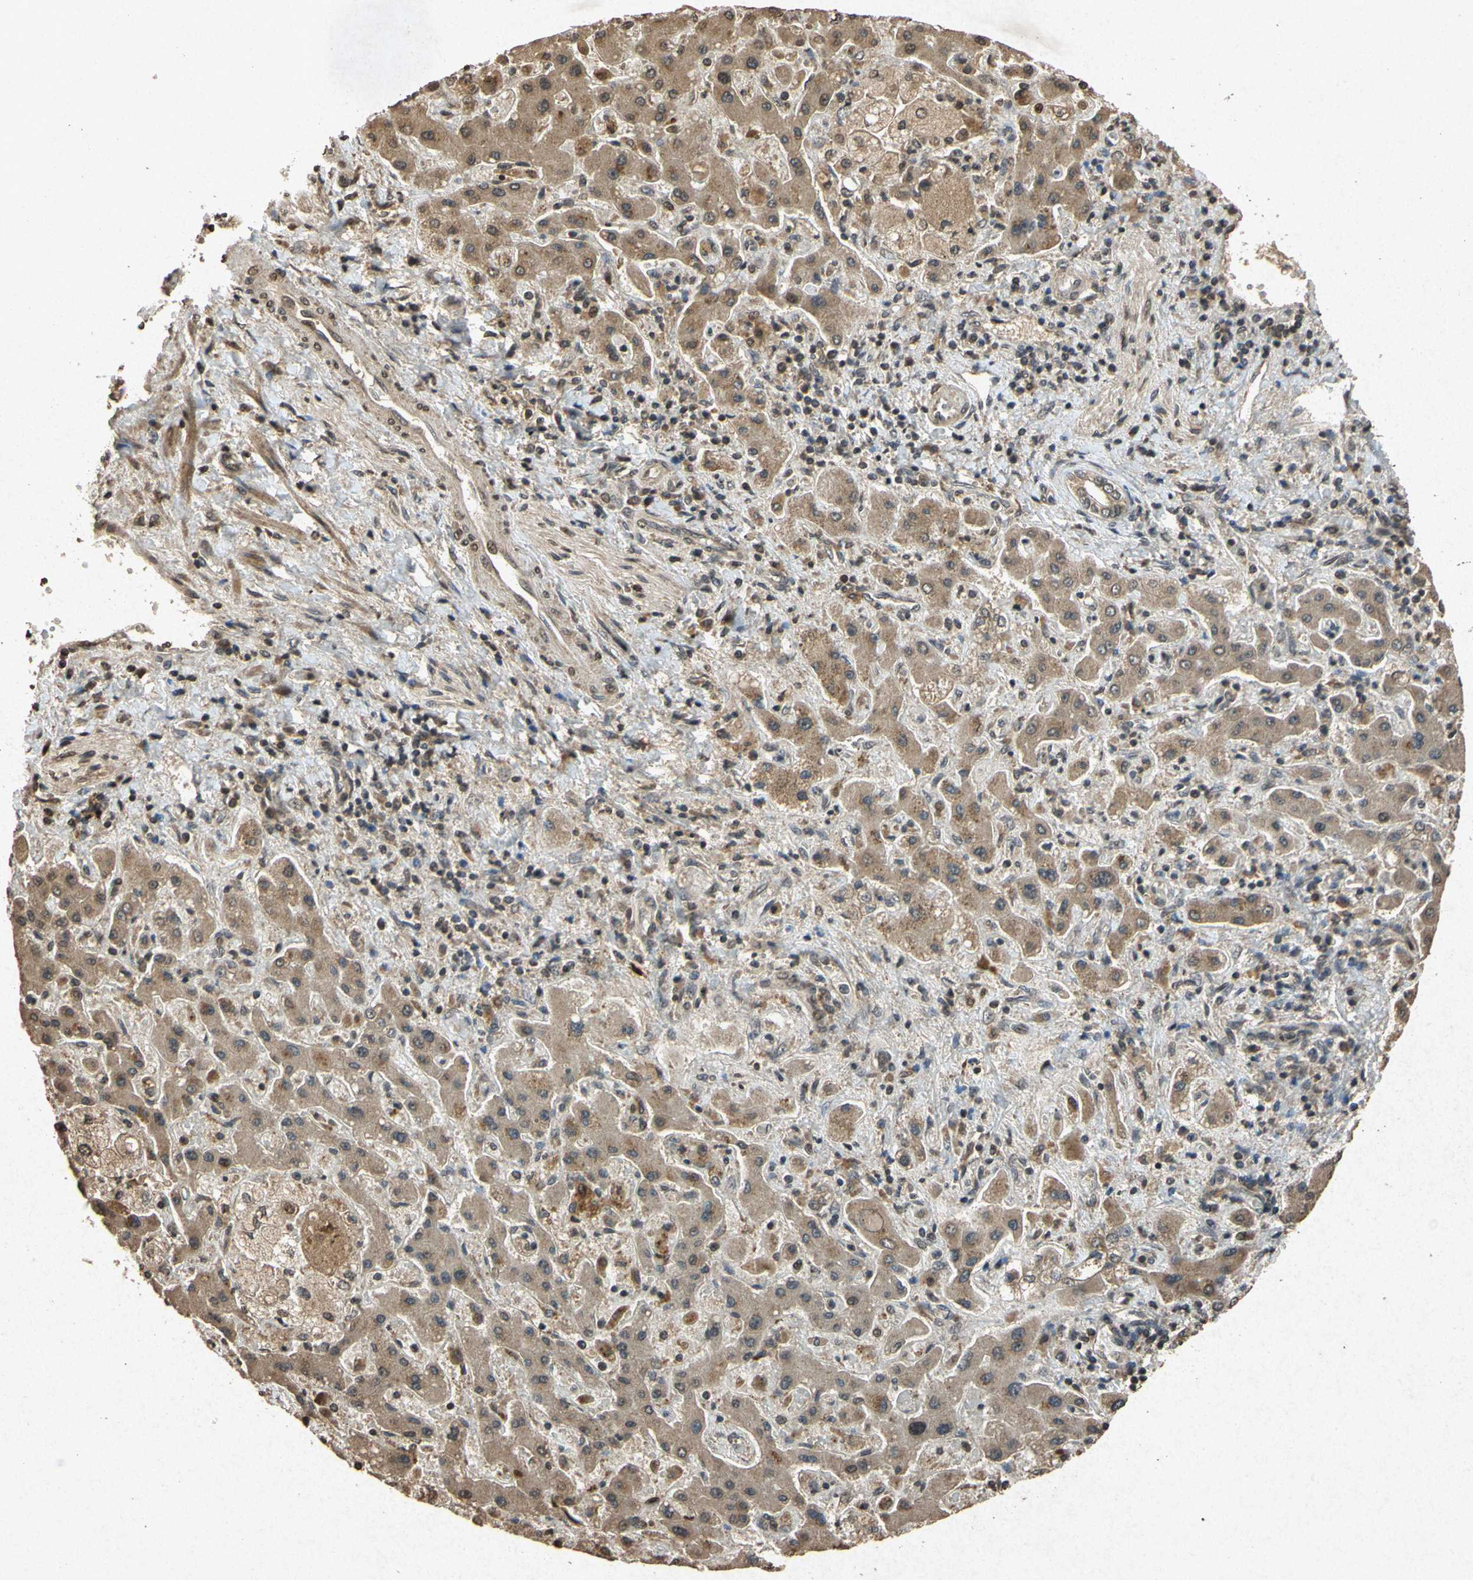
{"staining": {"intensity": "moderate", "quantity": ">75%", "location": "cytoplasmic/membranous"}, "tissue": "liver cancer", "cell_type": "Tumor cells", "image_type": "cancer", "snomed": [{"axis": "morphology", "description": "Cholangiocarcinoma"}, {"axis": "topography", "description": "Liver"}], "caption": "An image of human liver cancer (cholangiocarcinoma) stained for a protein demonstrates moderate cytoplasmic/membranous brown staining in tumor cells.", "gene": "ATP6V1H", "patient": {"sex": "male", "age": 50}}